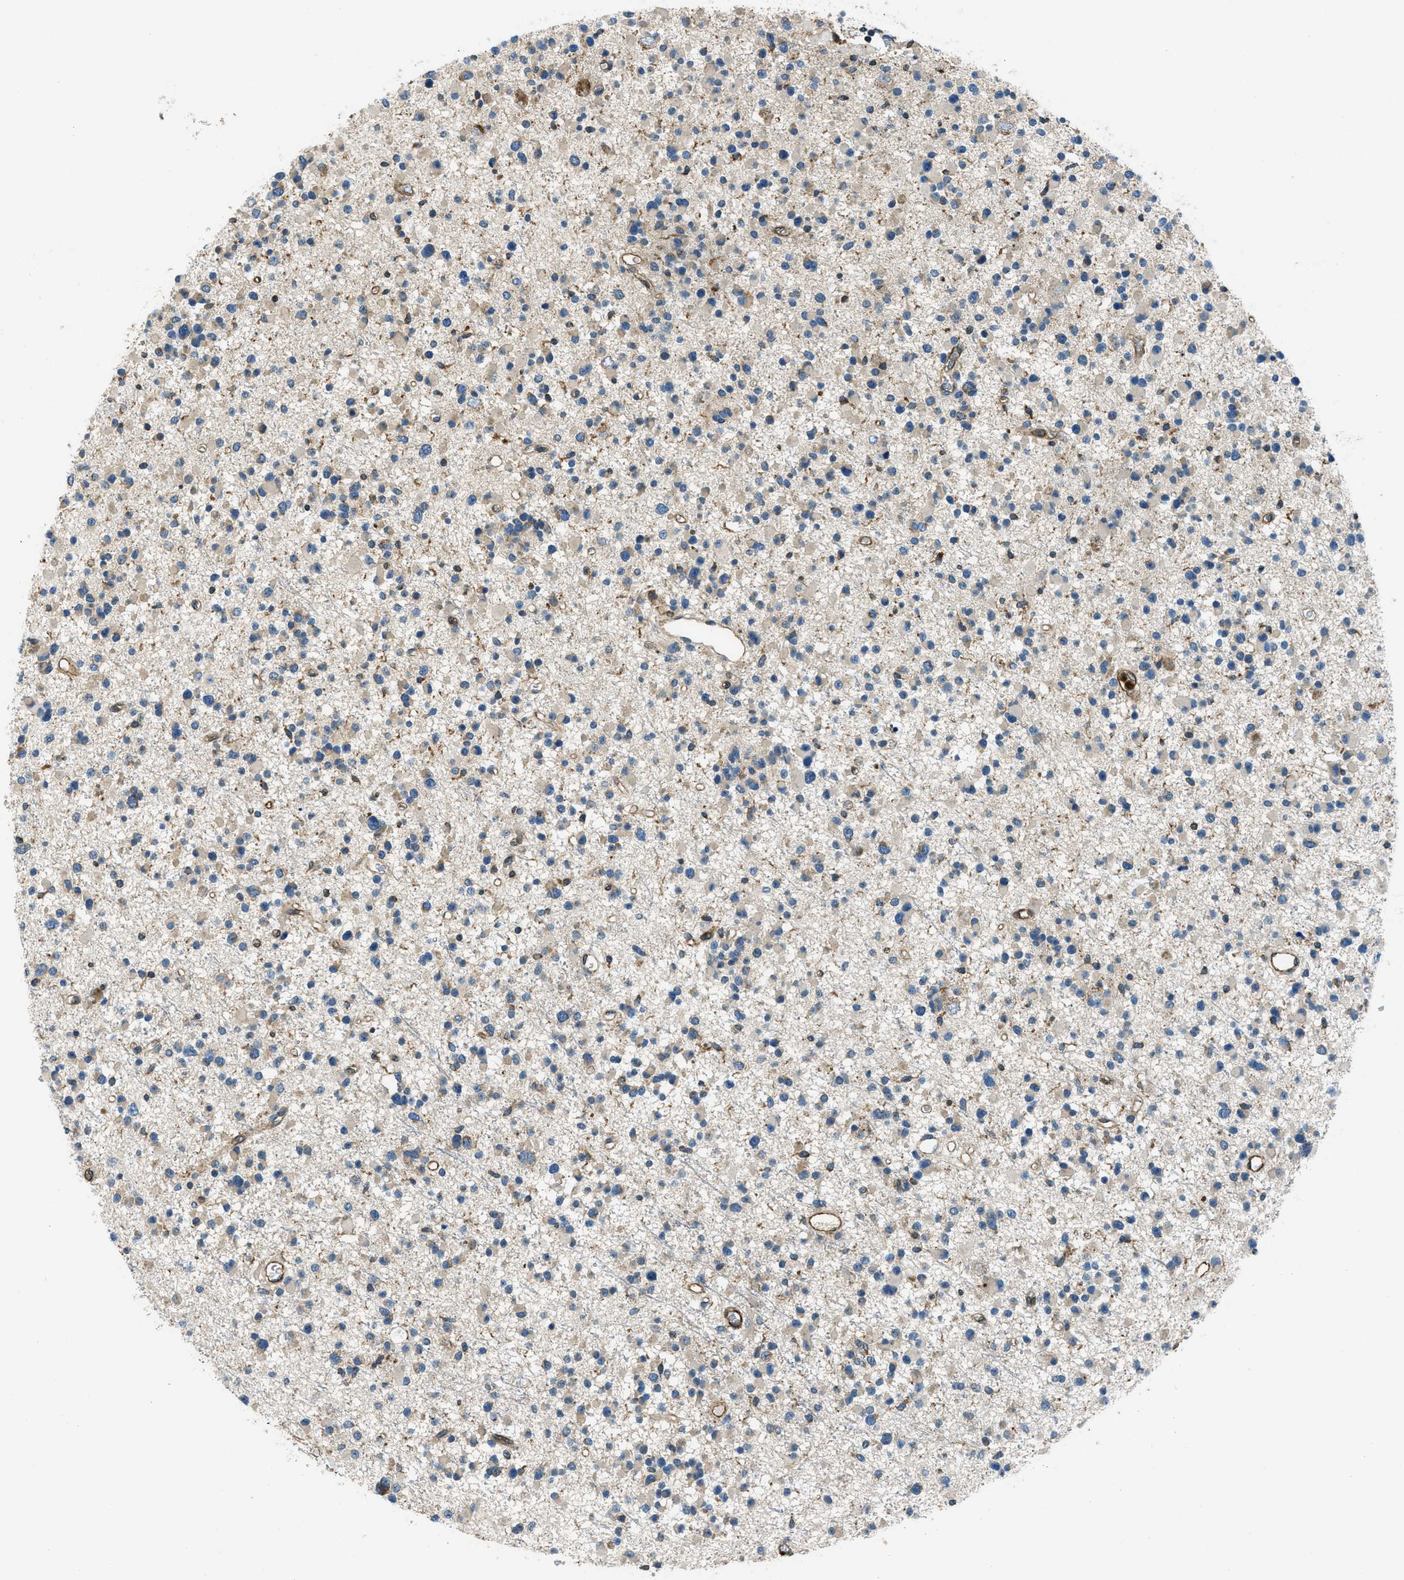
{"staining": {"intensity": "weak", "quantity": "<25%", "location": "cytoplasmic/membranous"}, "tissue": "glioma", "cell_type": "Tumor cells", "image_type": "cancer", "snomed": [{"axis": "morphology", "description": "Glioma, malignant, Low grade"}, {"axis": "topography", "description": "Brain"}], "caption": "Glioma was stained to show a protein in brown. There is no significant staining in tumor cells.", "gene": "GIMAP8", "patient": {"sex": "female", "age": 22}}